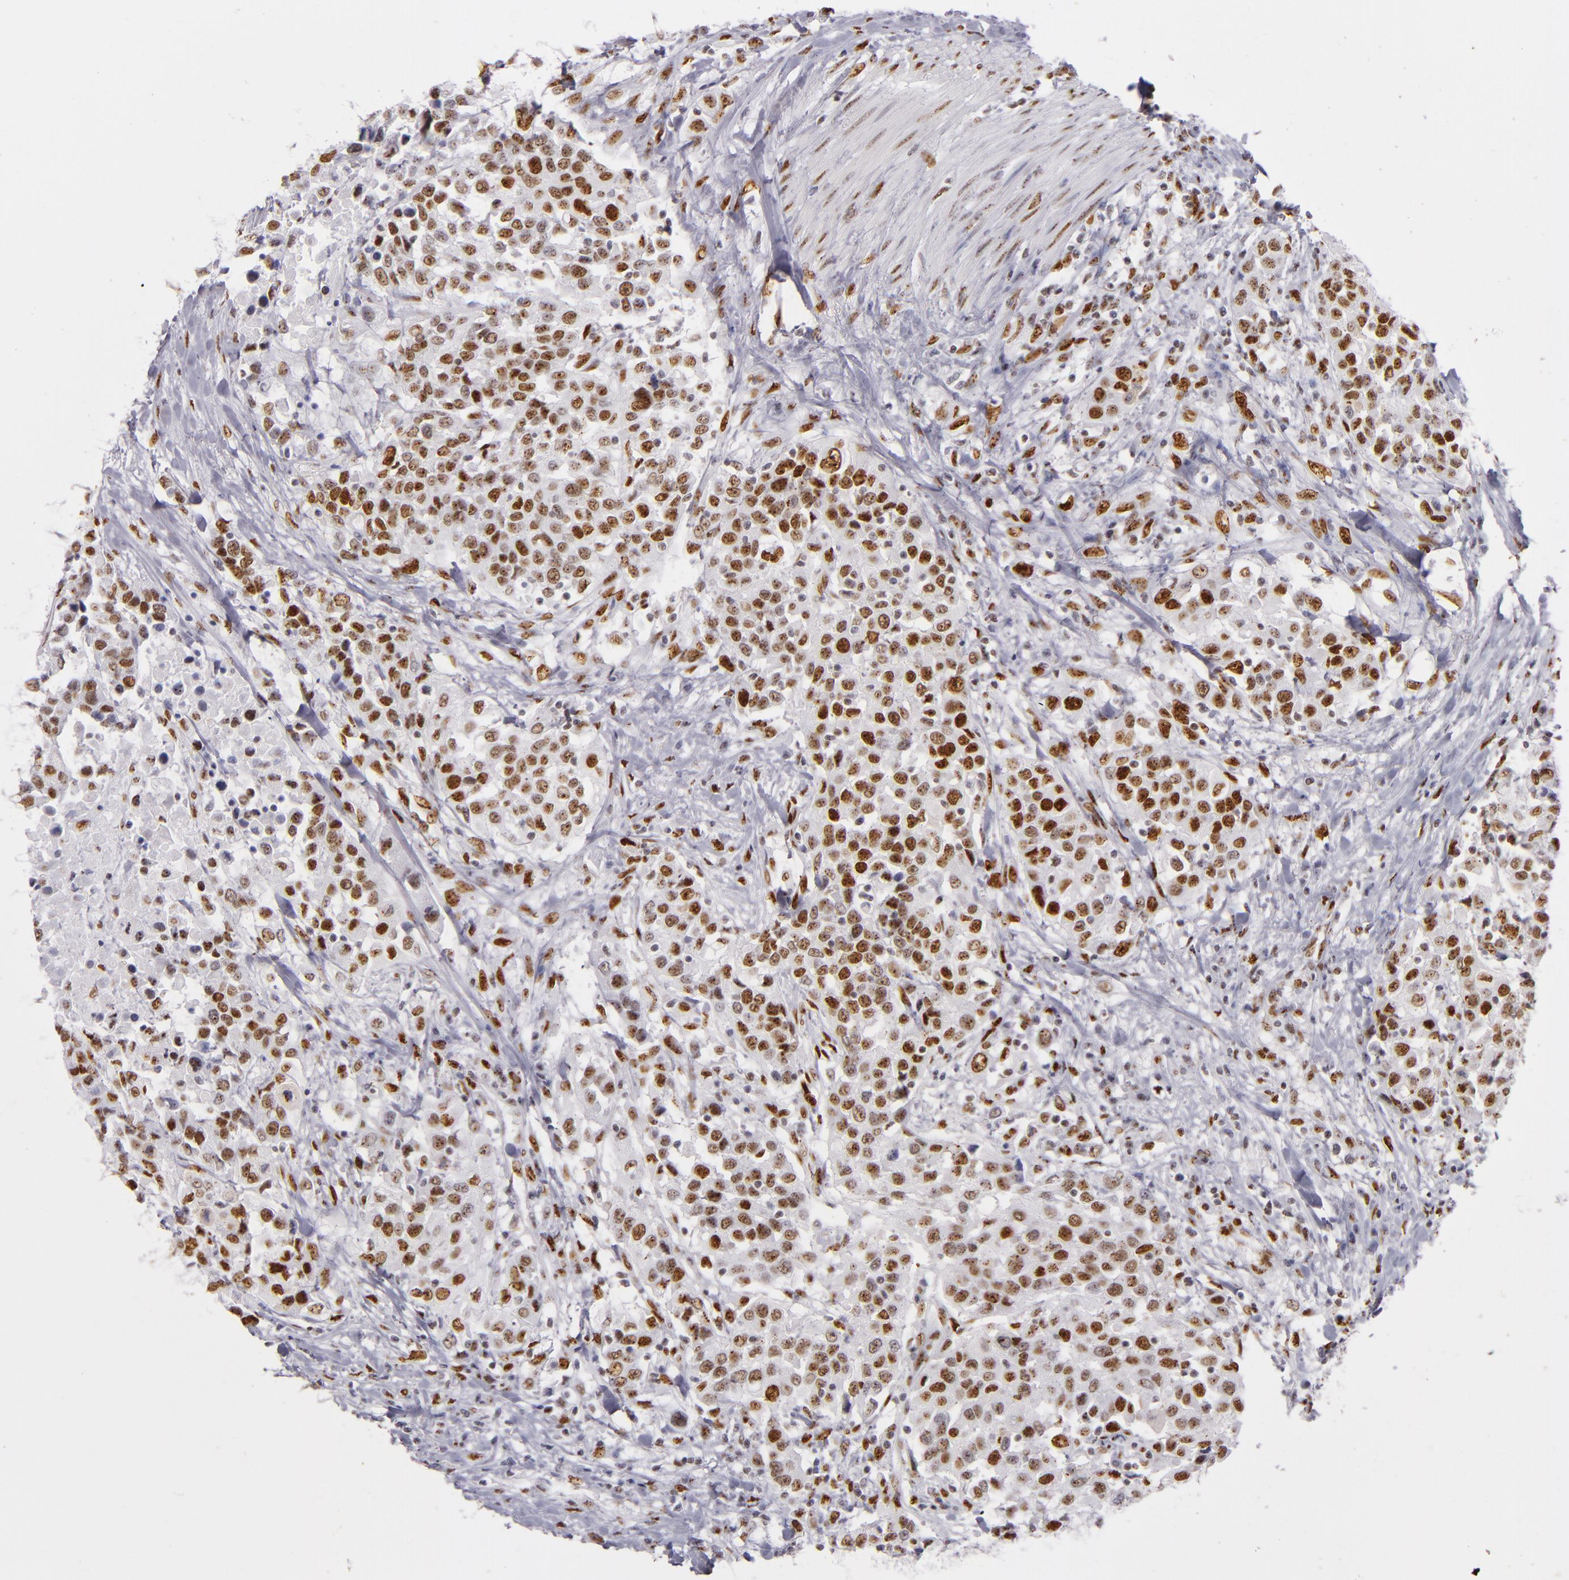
{"staining": {"intensity": "strong", "quantity": ">75%", "location": "nuclear"}, "tissue": "urothelial cancer", "cell_type": "Tumor cells", "image_type": "cancer", "snomed": [{"axis": "morphology", "description": "Urothelial carcinoma, High grade"}, {"axis": "topography", "description": "Urinary bladder"}], "caption": "A high amount of strong nuclear positivity is present in approximately >75% of tumor cells in urothelial cancer tissue.", "gene": "TOP3A", "patient": {"sex": "female", "age": 80}}